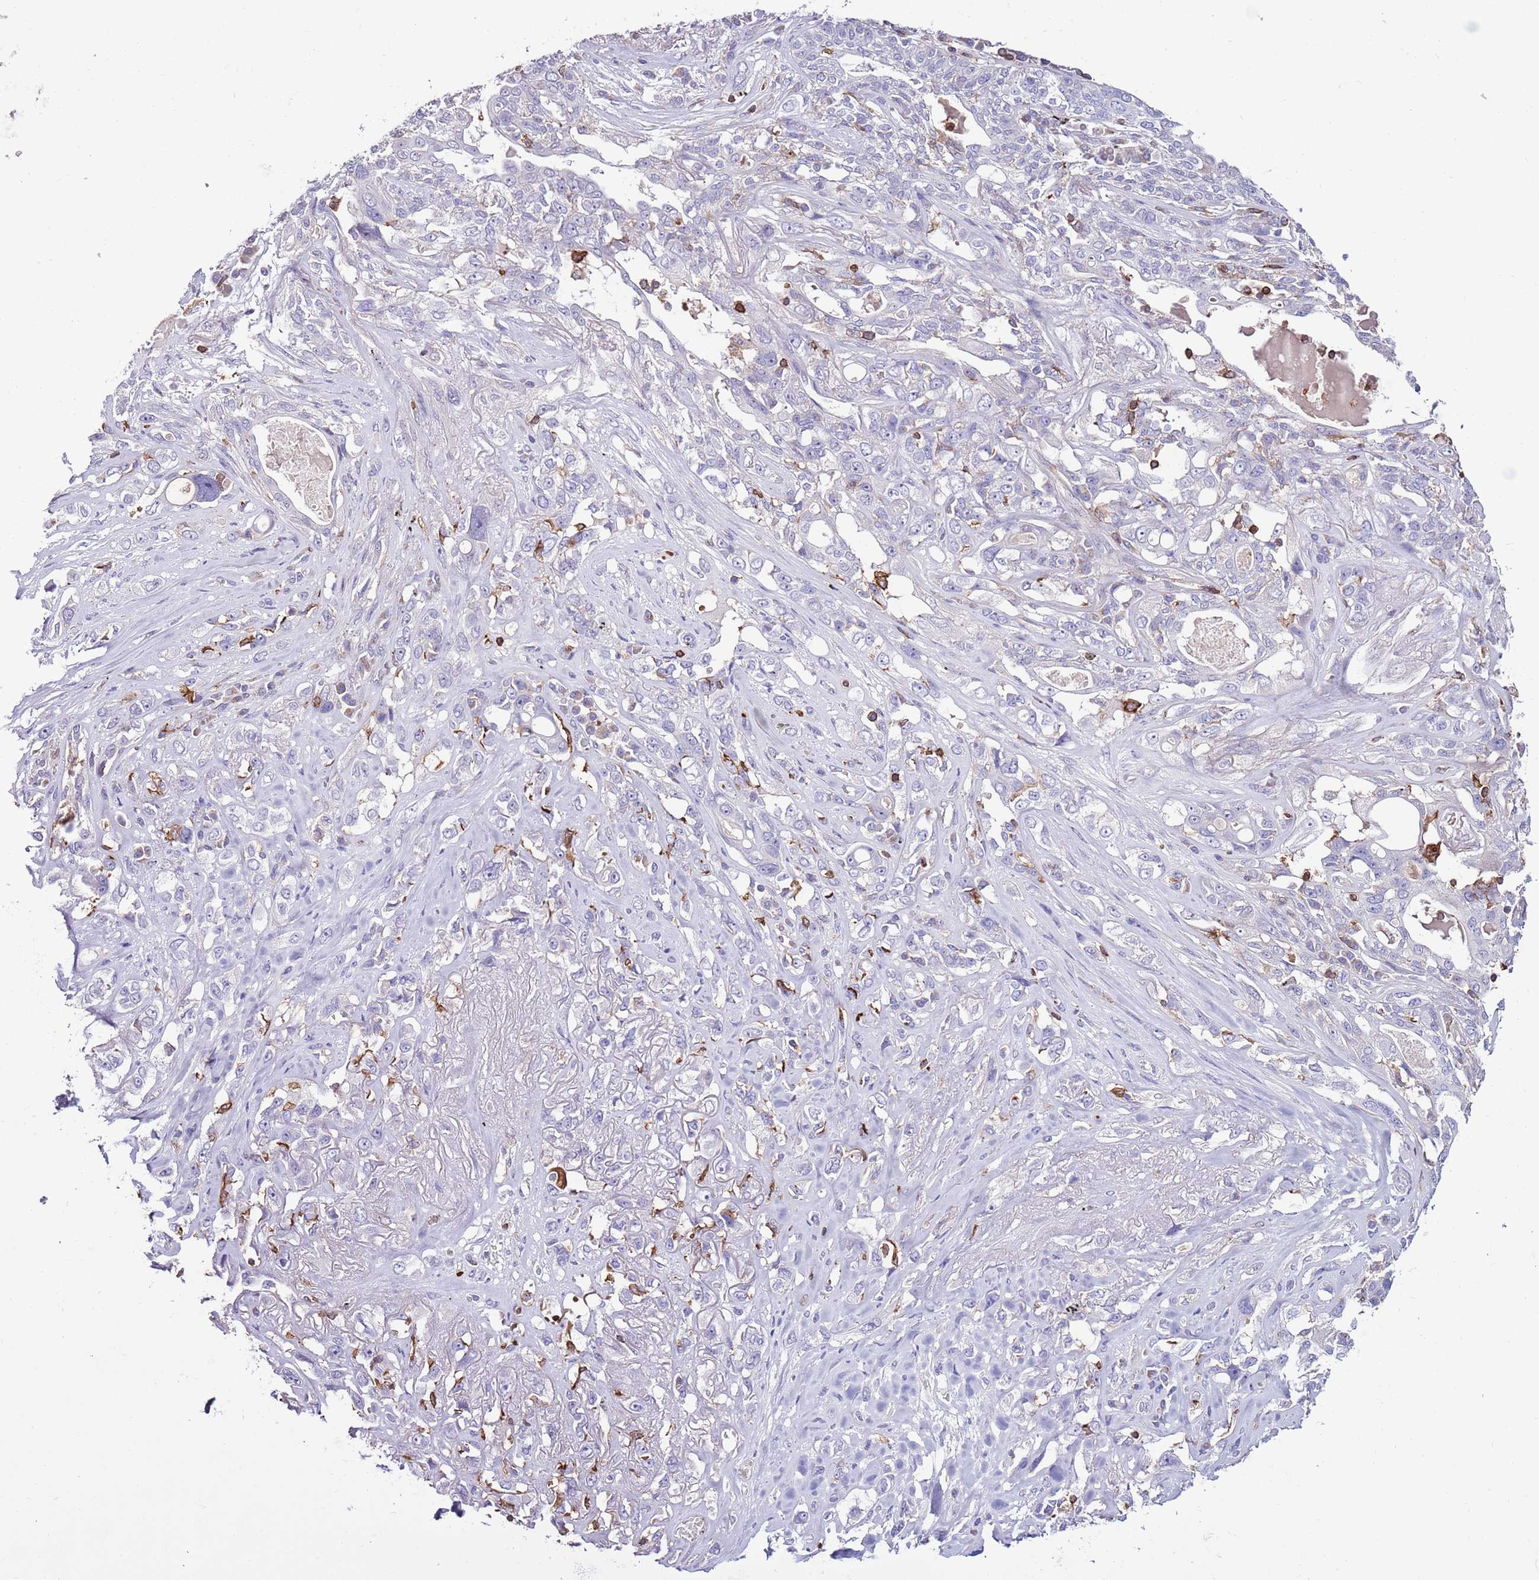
{"staining": {"intensity": "negative", "quantity": "none", "location": "none"}, "tissue": "lung cancer", "cell_type": "Tumor cells", "image_type": "cancer", "snomed": [{"axis": "morphology", "description": "Squamous cell carcinoma, NOS"}, {"axis": "topography", "description": "Lung"}], "caption": "Tumor cells are negative for brown protein staining in squamous cell carcinoma (lung).", "gene": "ZSWIM1", "patient": {"sex": "female", "age": 70}}